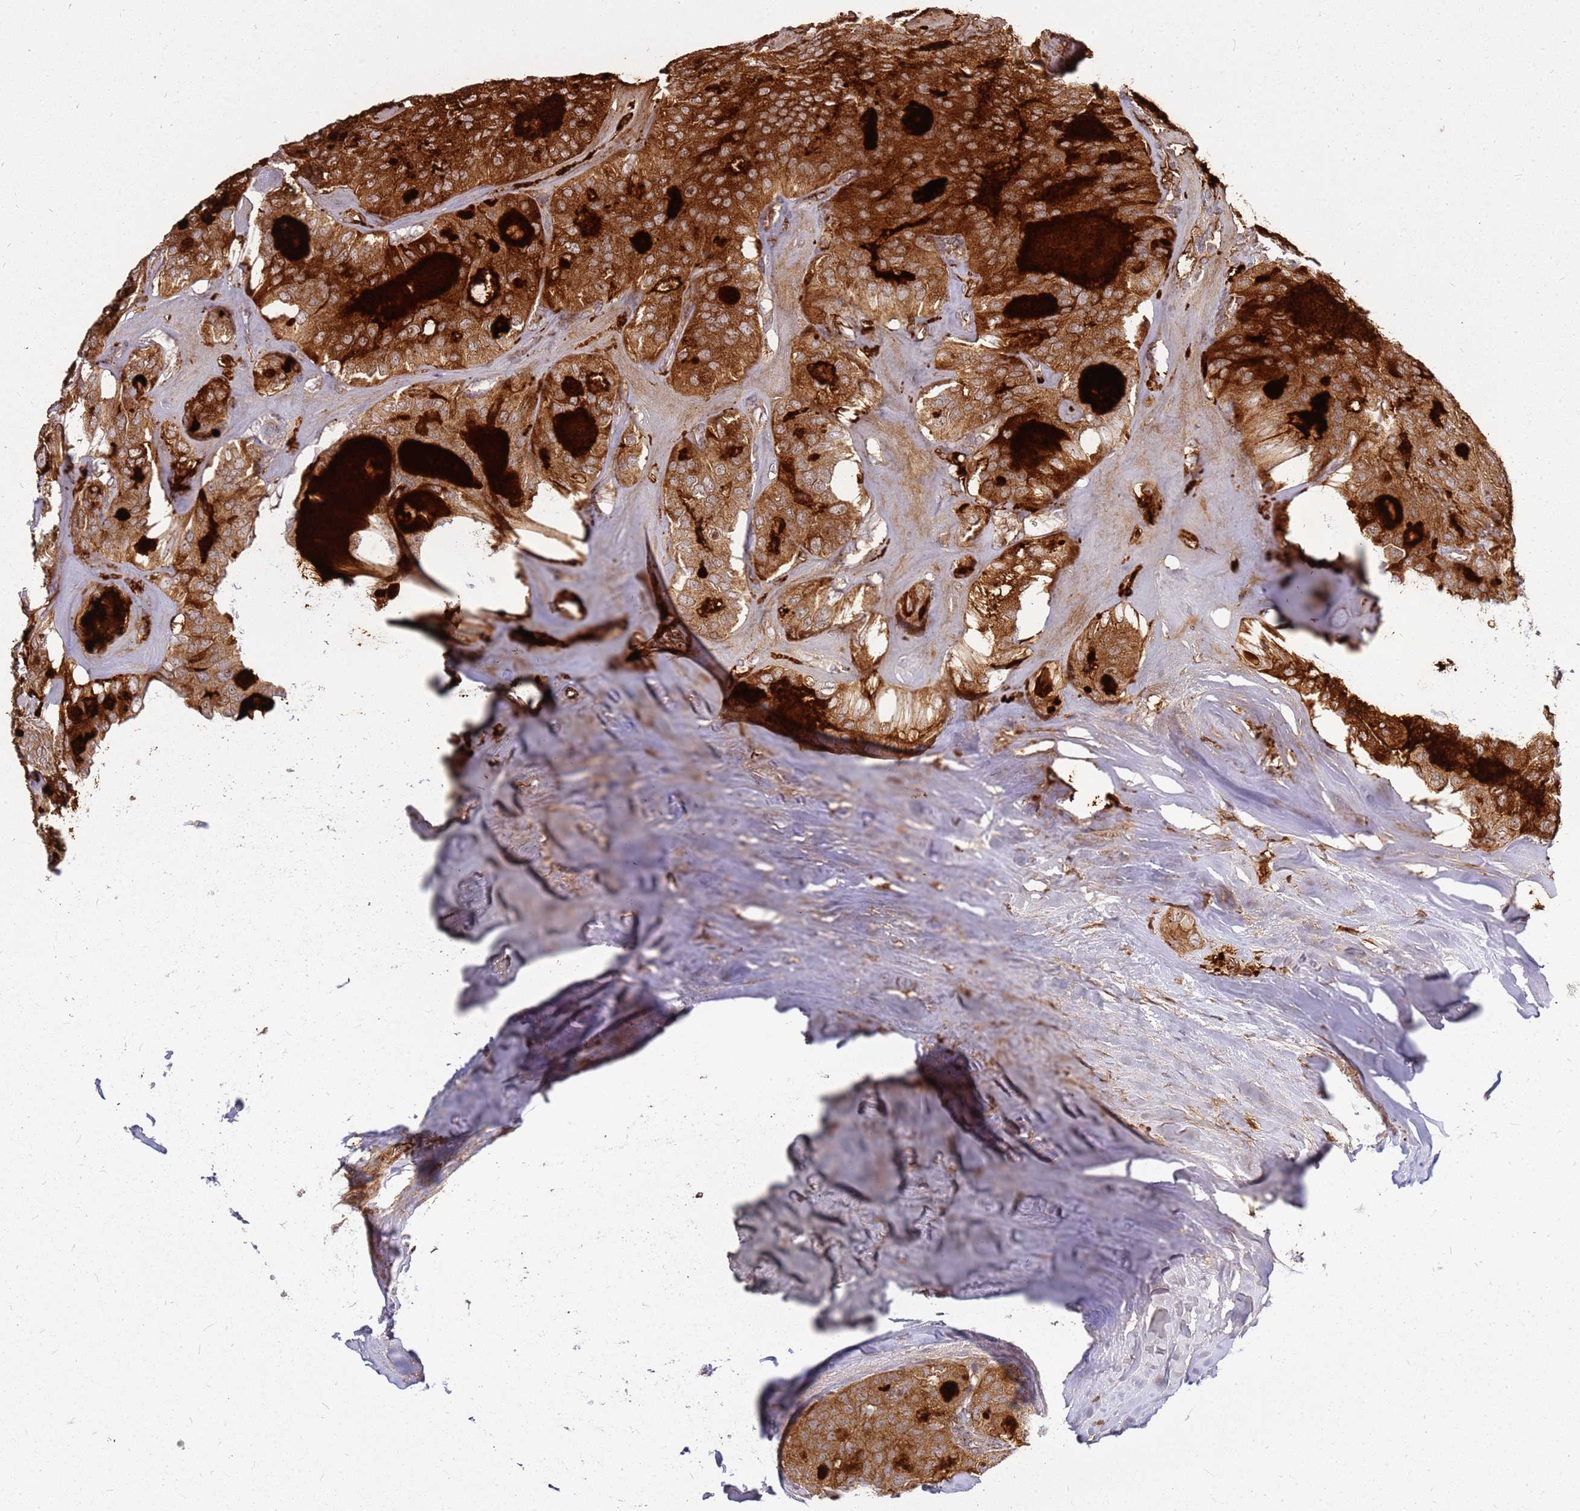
{"staining": {"intensity": "strong", "quantity": ">75%", "location": "cytoplasmic/membranous"}, "tissue": "thyroid cancer", "cell_type": "Tumor cells", "image_type": "cancer", "snomed": [{"axis": "morphology", "description": "Follicular adenoma carcinoma, NOS"}, {"axis": "topography", "description": "Thyroid gland"}], "caption": "The immunohistochemical stain shows strong cytoplasmic/membranous positivity in tumor cells of thyroid follicular adenoma carcinoma tissue.", "gene": "CCDC159", "patient": {"sex": "male", "age": 75}}